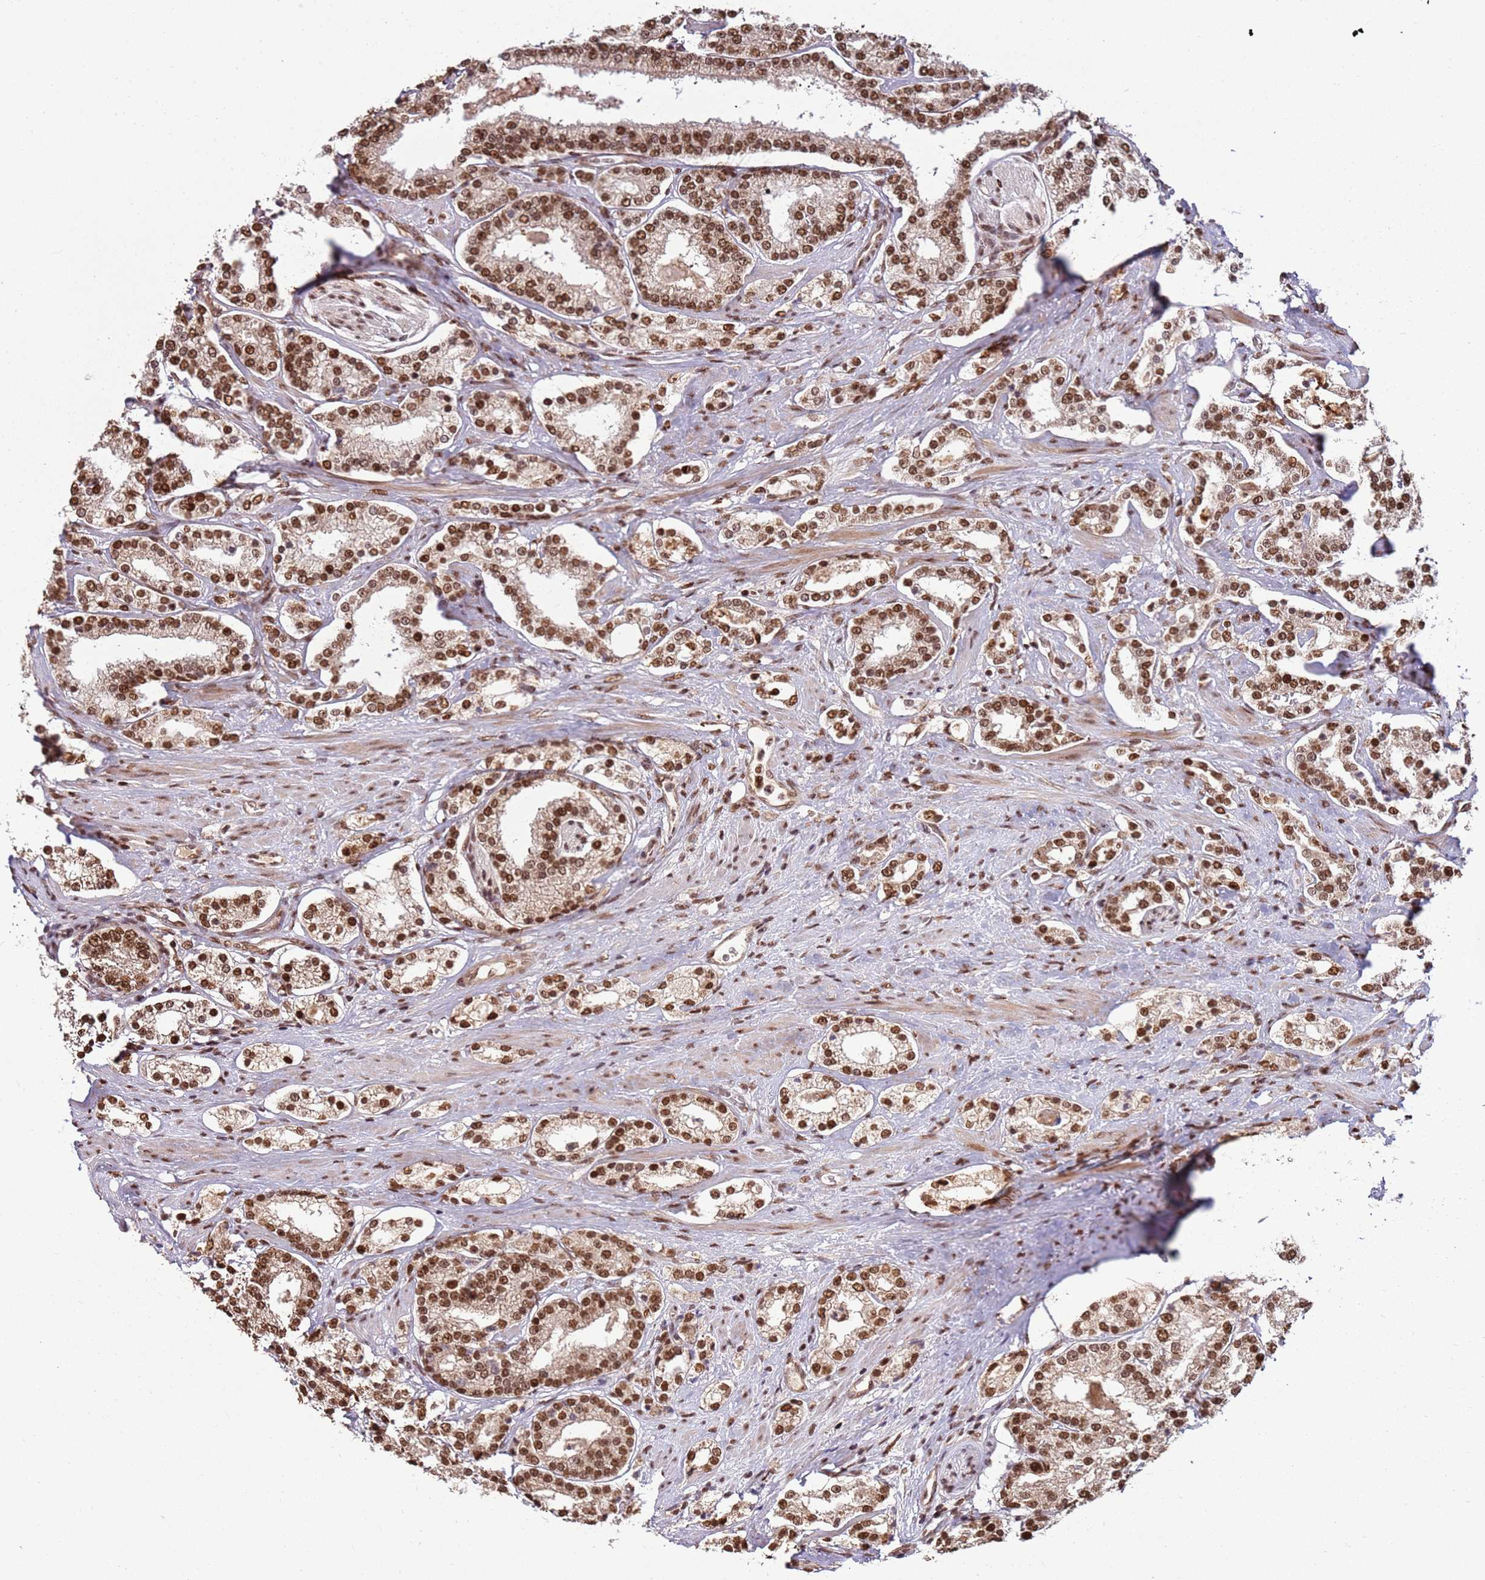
{"staining": {"intensity": "moderate", "quantity": ">75%", "location": "nuclear"}, "tissue": "prostate cancer", "cell_type": "Tumor cells", "image_type": "cancer", "snomed": [{"axis": "morphology", "description": "Normal tissue, NOS"}, {"axis": "morphology", "description": "Adenocarcinoma, High grade"}, {"axis": "topography", "description": "Prostate"}], "caption": "Brown immunohistochemical staining in prostate adenocarcinoma (high-grade) shows moderate nuclear positivity in about >75% of tumor cells.", "gene": "ZBTB12", "patient": {"sex": "male", "age": 83}}